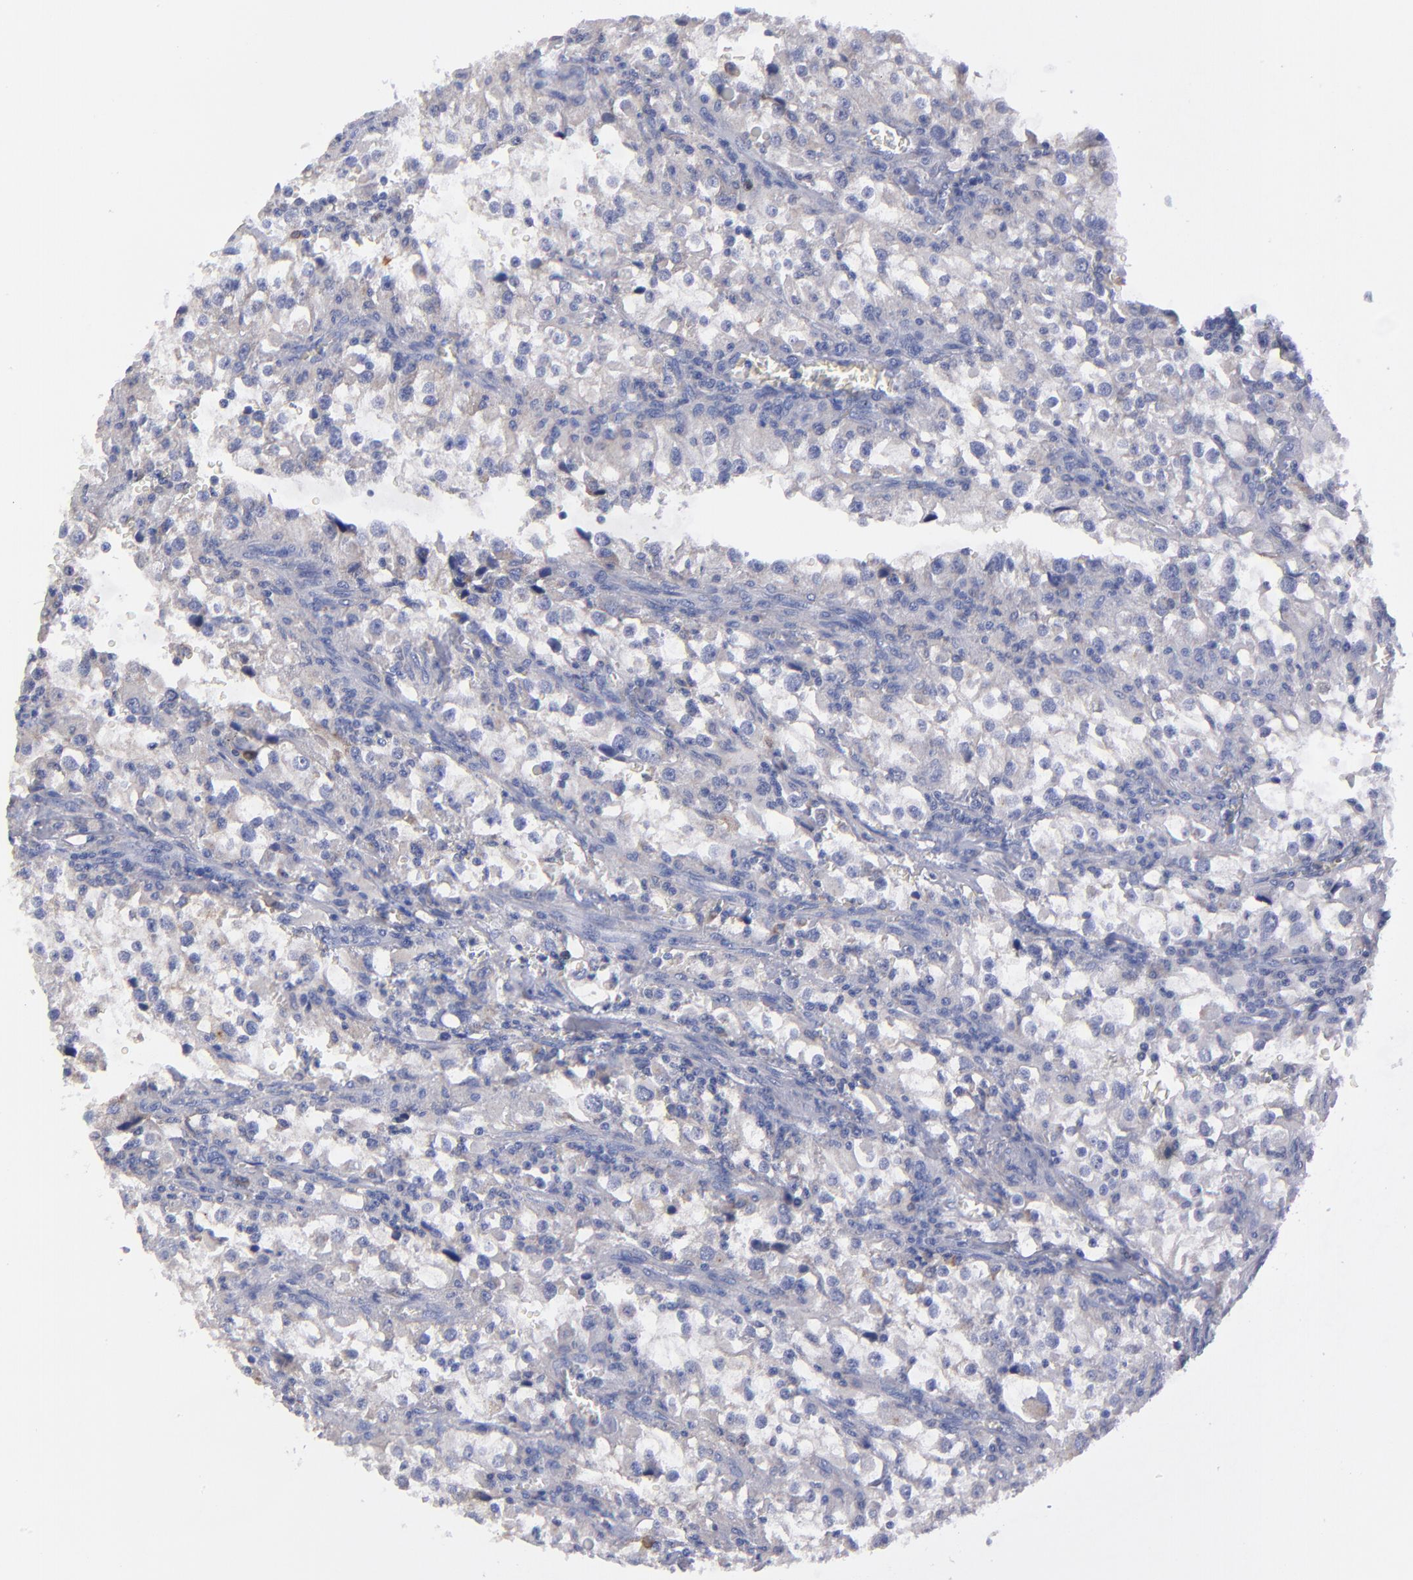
{"staining": {"intensity": "weak", "quantity": "<25%", "location": "cytoplasmic/membranous"}, "tissue": "renal cancer", "cell_type": "Tumor cells", "image_type": "cancer", "snomed": [{"axis": "morphology", "description": "Adenocarcinoma, NOS"}, {"axis": "topography", "description": "Kidney"}], "caption": "Immunohistochemical staining of renal adenocarcinoma exhibits no significant positivity in tumor cells. Brightfield microscopy of IHC stained with DAB (3,3'-diaminobenzidine) (brown) and hematoxylin (blue), captured at high magnification.", "gene": "MFGE8", "patient": {"sex": "female", "age": 52}}